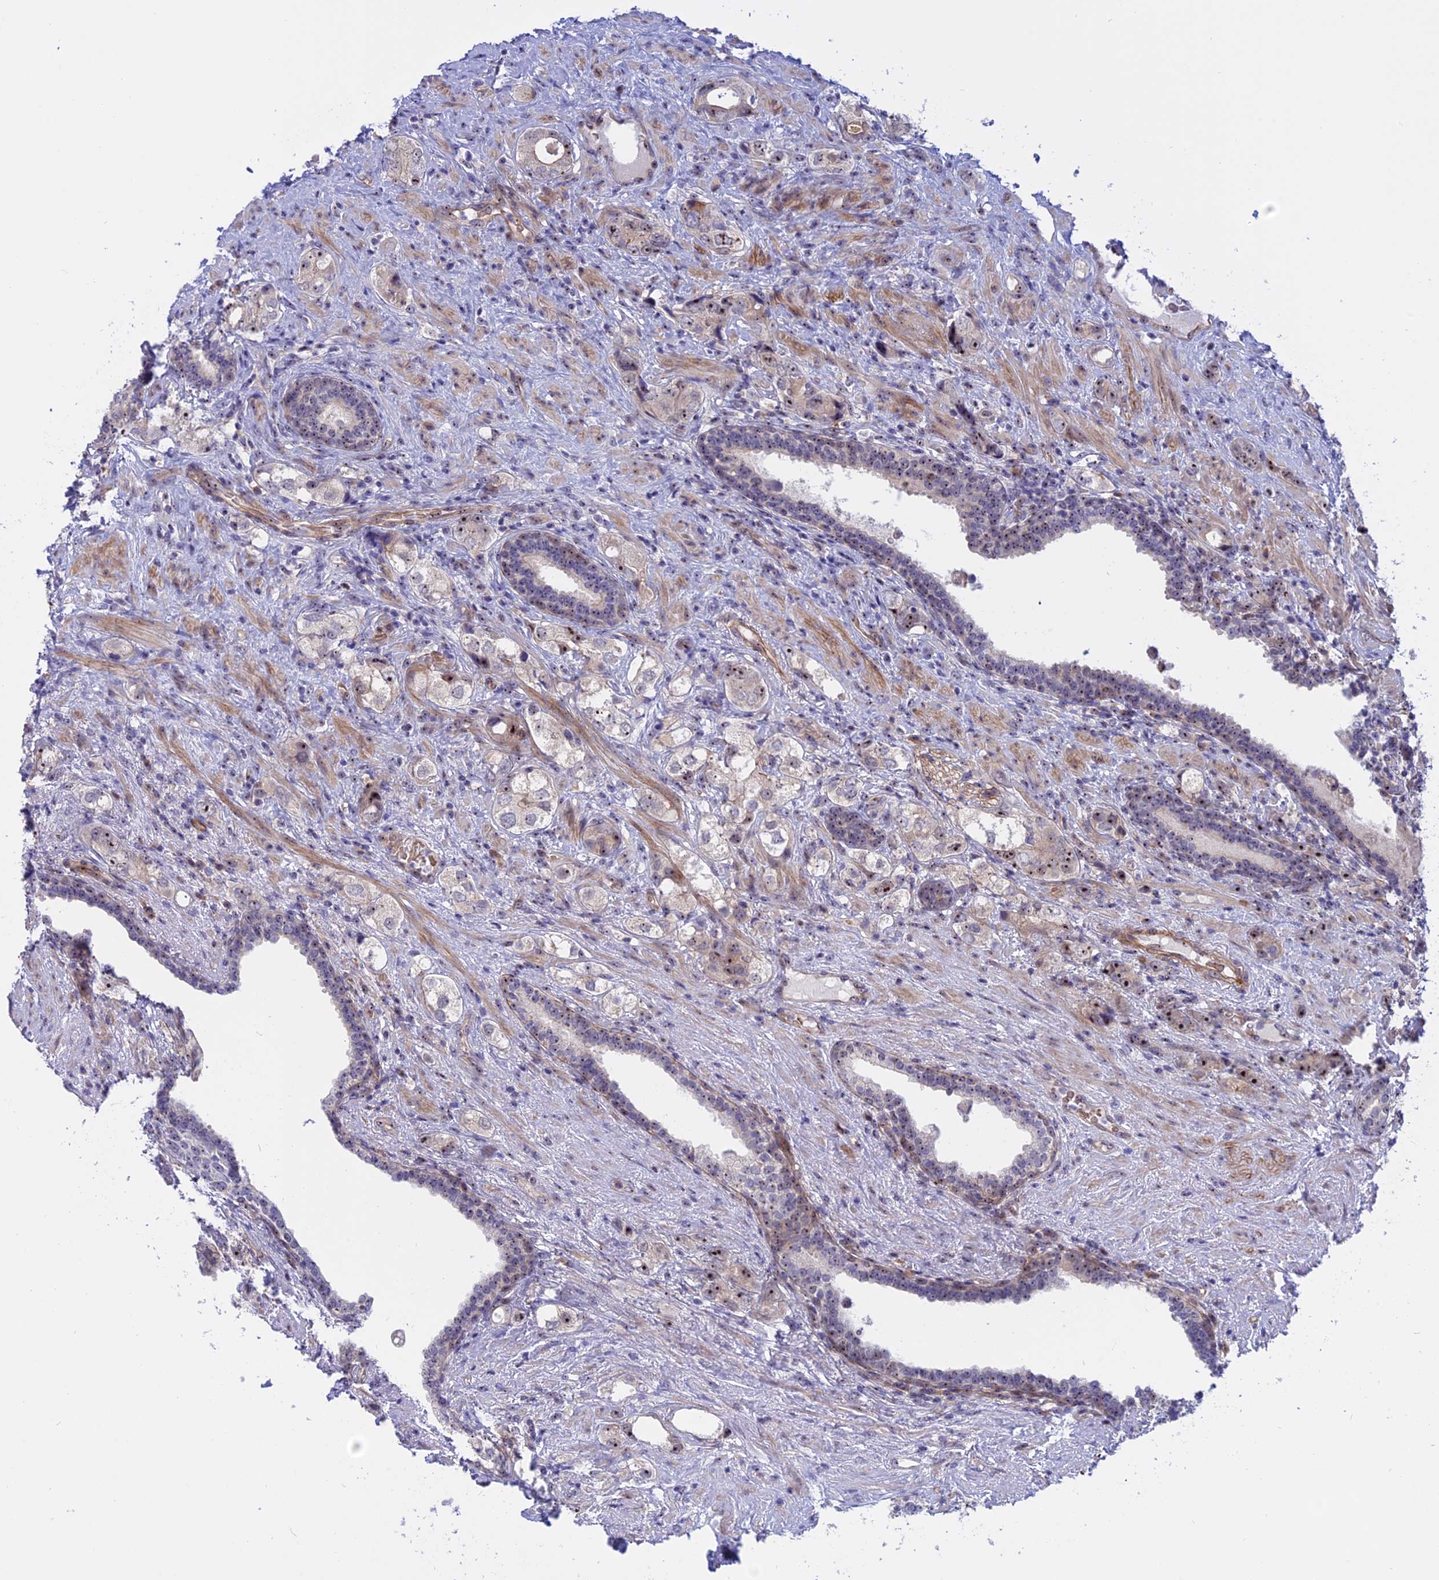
{"staining": {"intensity": "moderate", "quantity": "<25%", "location": "nuclear"}, "tissue": "prostate cancer", "cell_type": "Tumor cells", "image_type": "cancer", "snomed": [{"axis": "morphology", "description": "Adenocarcinoma, High grade"}, {"axis": "topography", "description": "Prostate"}], "caption": "Tumor cells demonstrate low levels of moderate nuclear positivity in approximately <25% of cells in human prostate cancer.", "gene": "DBNDD1", "patient": {"sex": "male", "age": 63}}